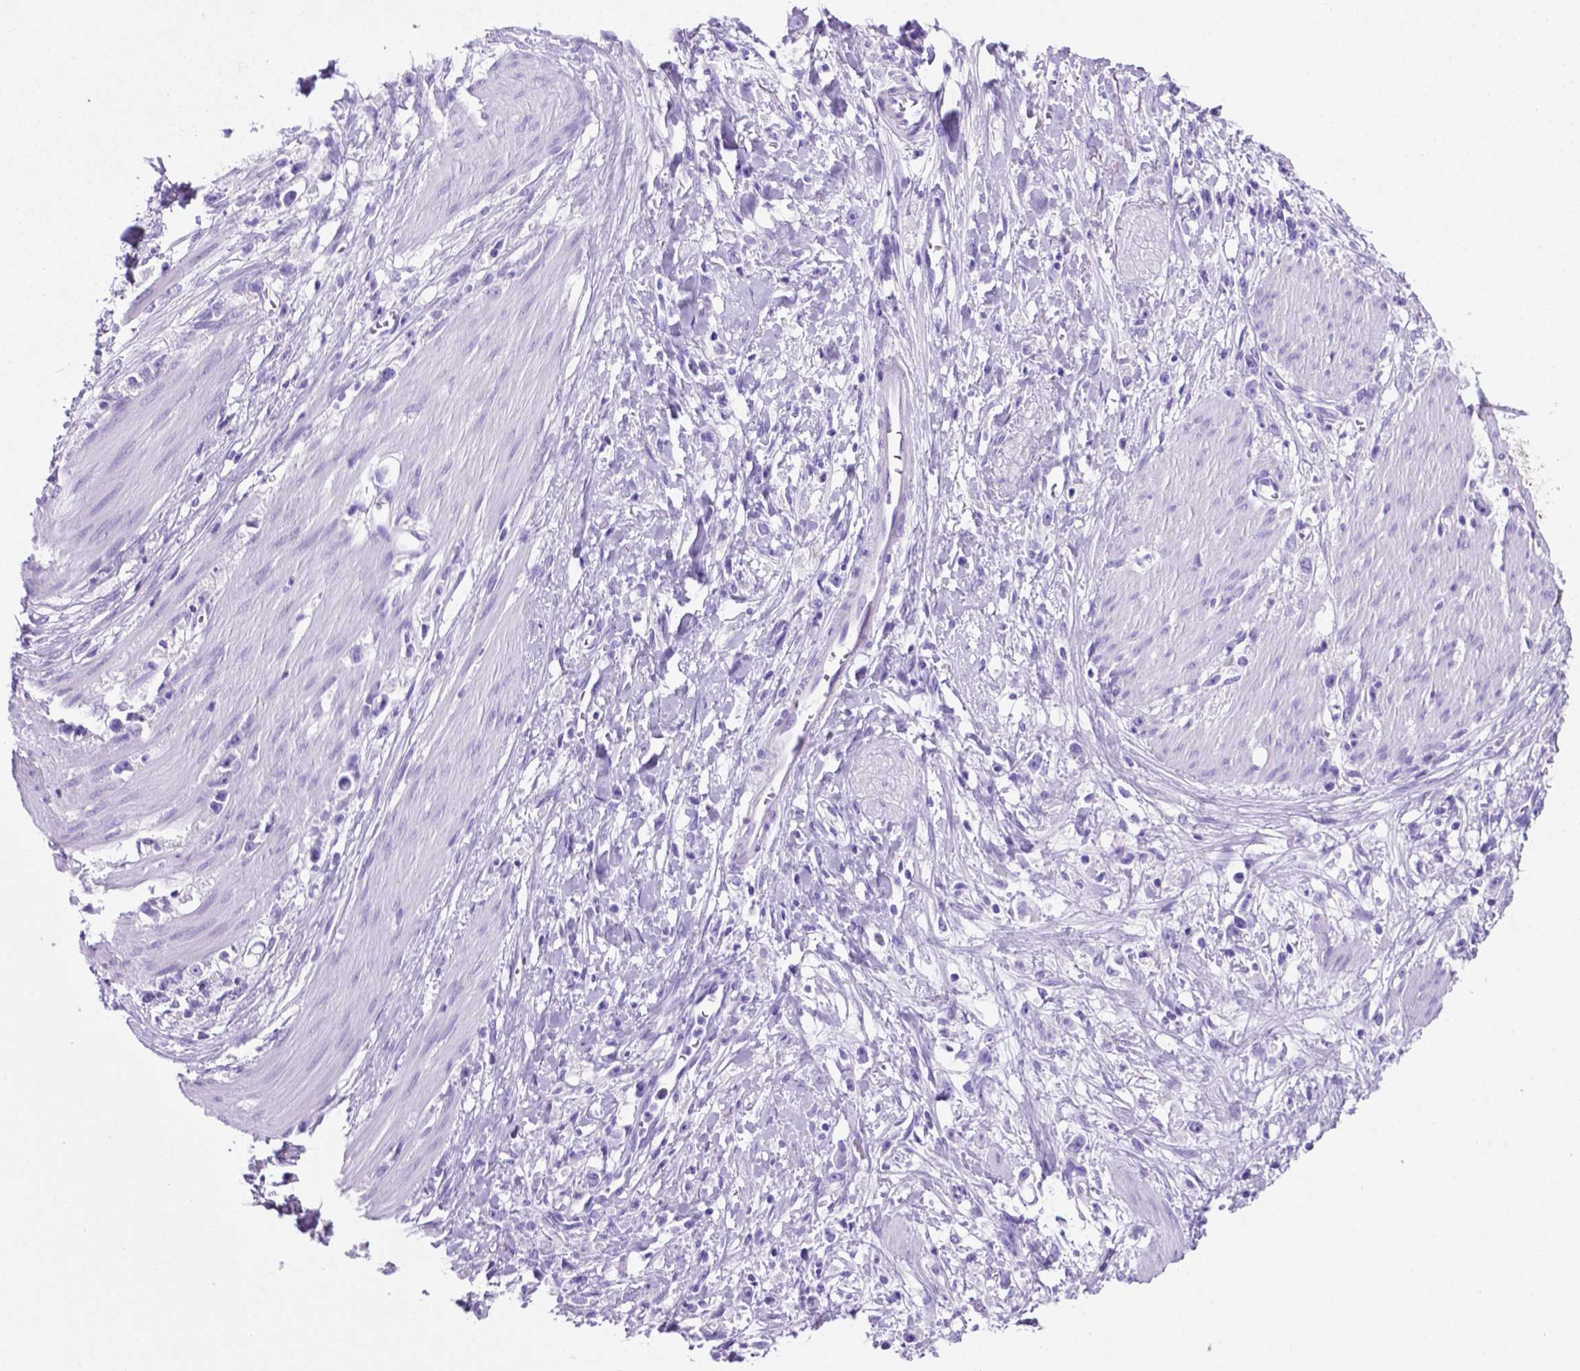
{"staining": {"intensity": "negative", "quantity": "none", "location": "none"}, "tissue": "stomach cancer", "cell_type": "Tumor cells", "image_type": "cancer", "snomed": [{"axis": "morphology", "description": "Adenocarcinoma, NOS"}, {"axis": "topography", "description": "Stomach"}], "caption": "A histopathology image of human adenocarcinoma (stomach) is negative for staining in tumor cells.", "gene": "C17orf107", "patient": {"sex": "female", "age": 59}}